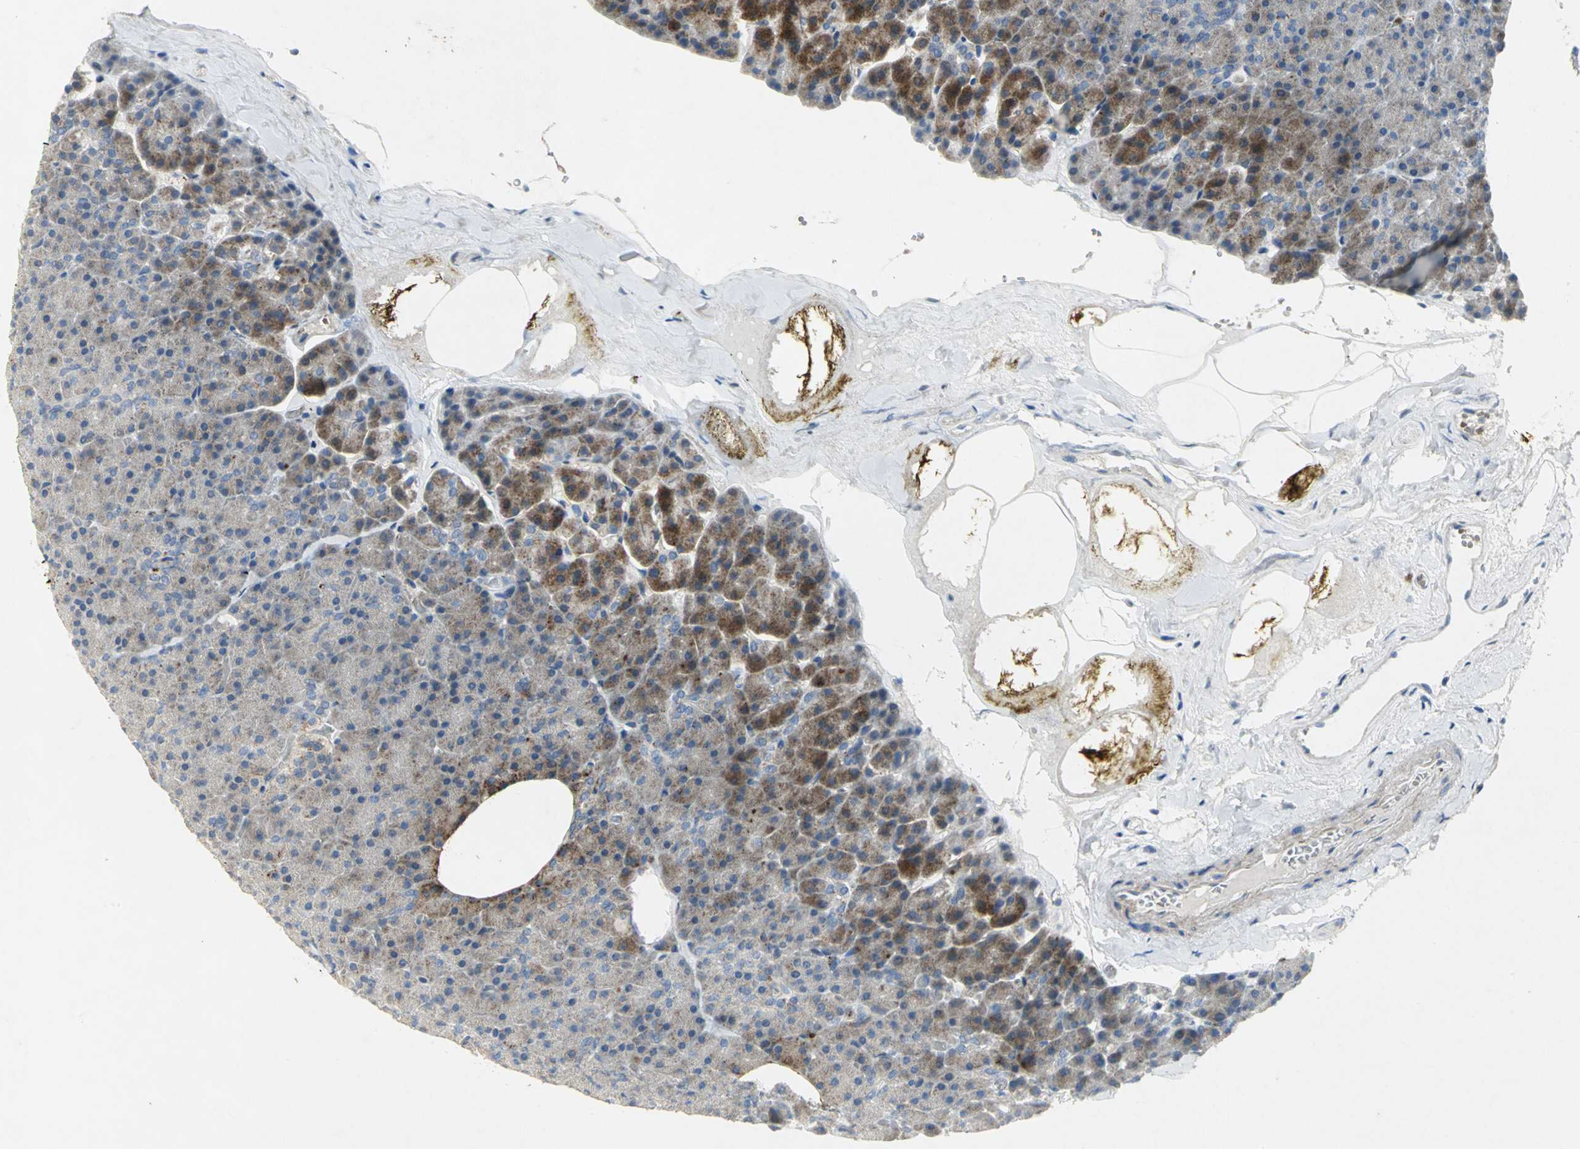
{"staining": {"intensity": "strong", "quantity": "25%-75%", "location": "cytoplasmic/membranous"}, "tissue": "pancreas", "cell_type": "Exocrine glandular cells", "image_type": "normal", "snomed": [{"axis": "morphology", "description": "Normal tissue, NOS"}, {"axis": "topography", "description": "Pancreas"}], "caption": "Exocrine glandular cells demonstrate strong cytoplasmic/membranous staining in about 25%-75% of cells in unremarkable pancreas. Nuclei are stained in blue.", "gene": "SPPL2B", "patient": {"sex": "female", "age": 35}}